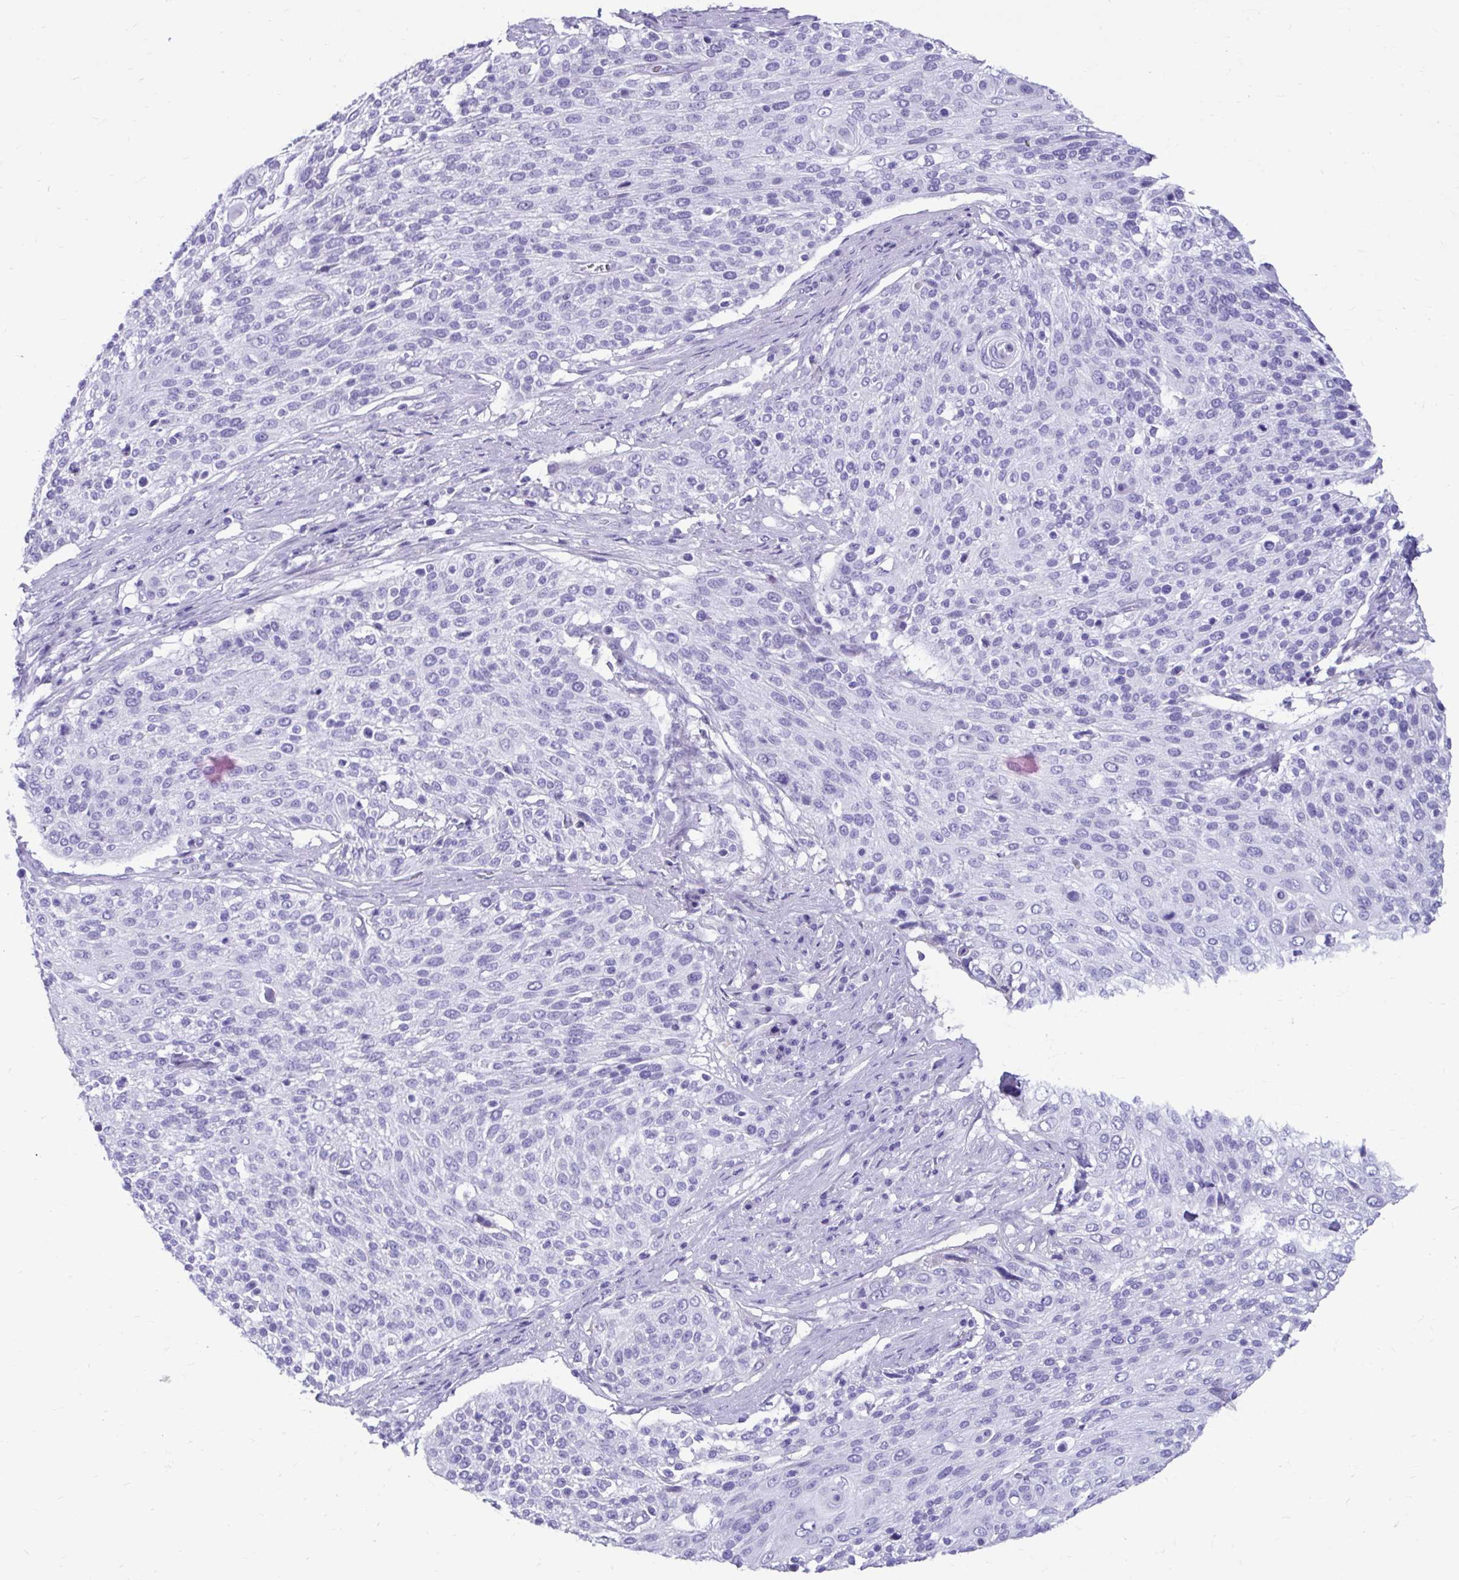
{"staining": {"intensity": "negative", "quantity": "none", "location": "none"}, "tissue": "cervical cancer", "cell_type": "Tumor cells", "image_type": "cancer", "snomed": [{"axis": "morphology", "description": "Squamous cell carcinoma, NOS"}, {"axis": "topography", "description": "Cervix"}], "caption": "This is a image of IHC staining of cervical squamous cell carcinoma, which shows no staining in tumor cells. The staining was performed using DAB (3,3'-diaminobenzidine) to visualize the protein expression in brown, while the nuclei were stained in blue with hematoxylin (Magnification: 20x).", "gene": "SMIM9", "patient": {"sex": "female", "age": 31}}